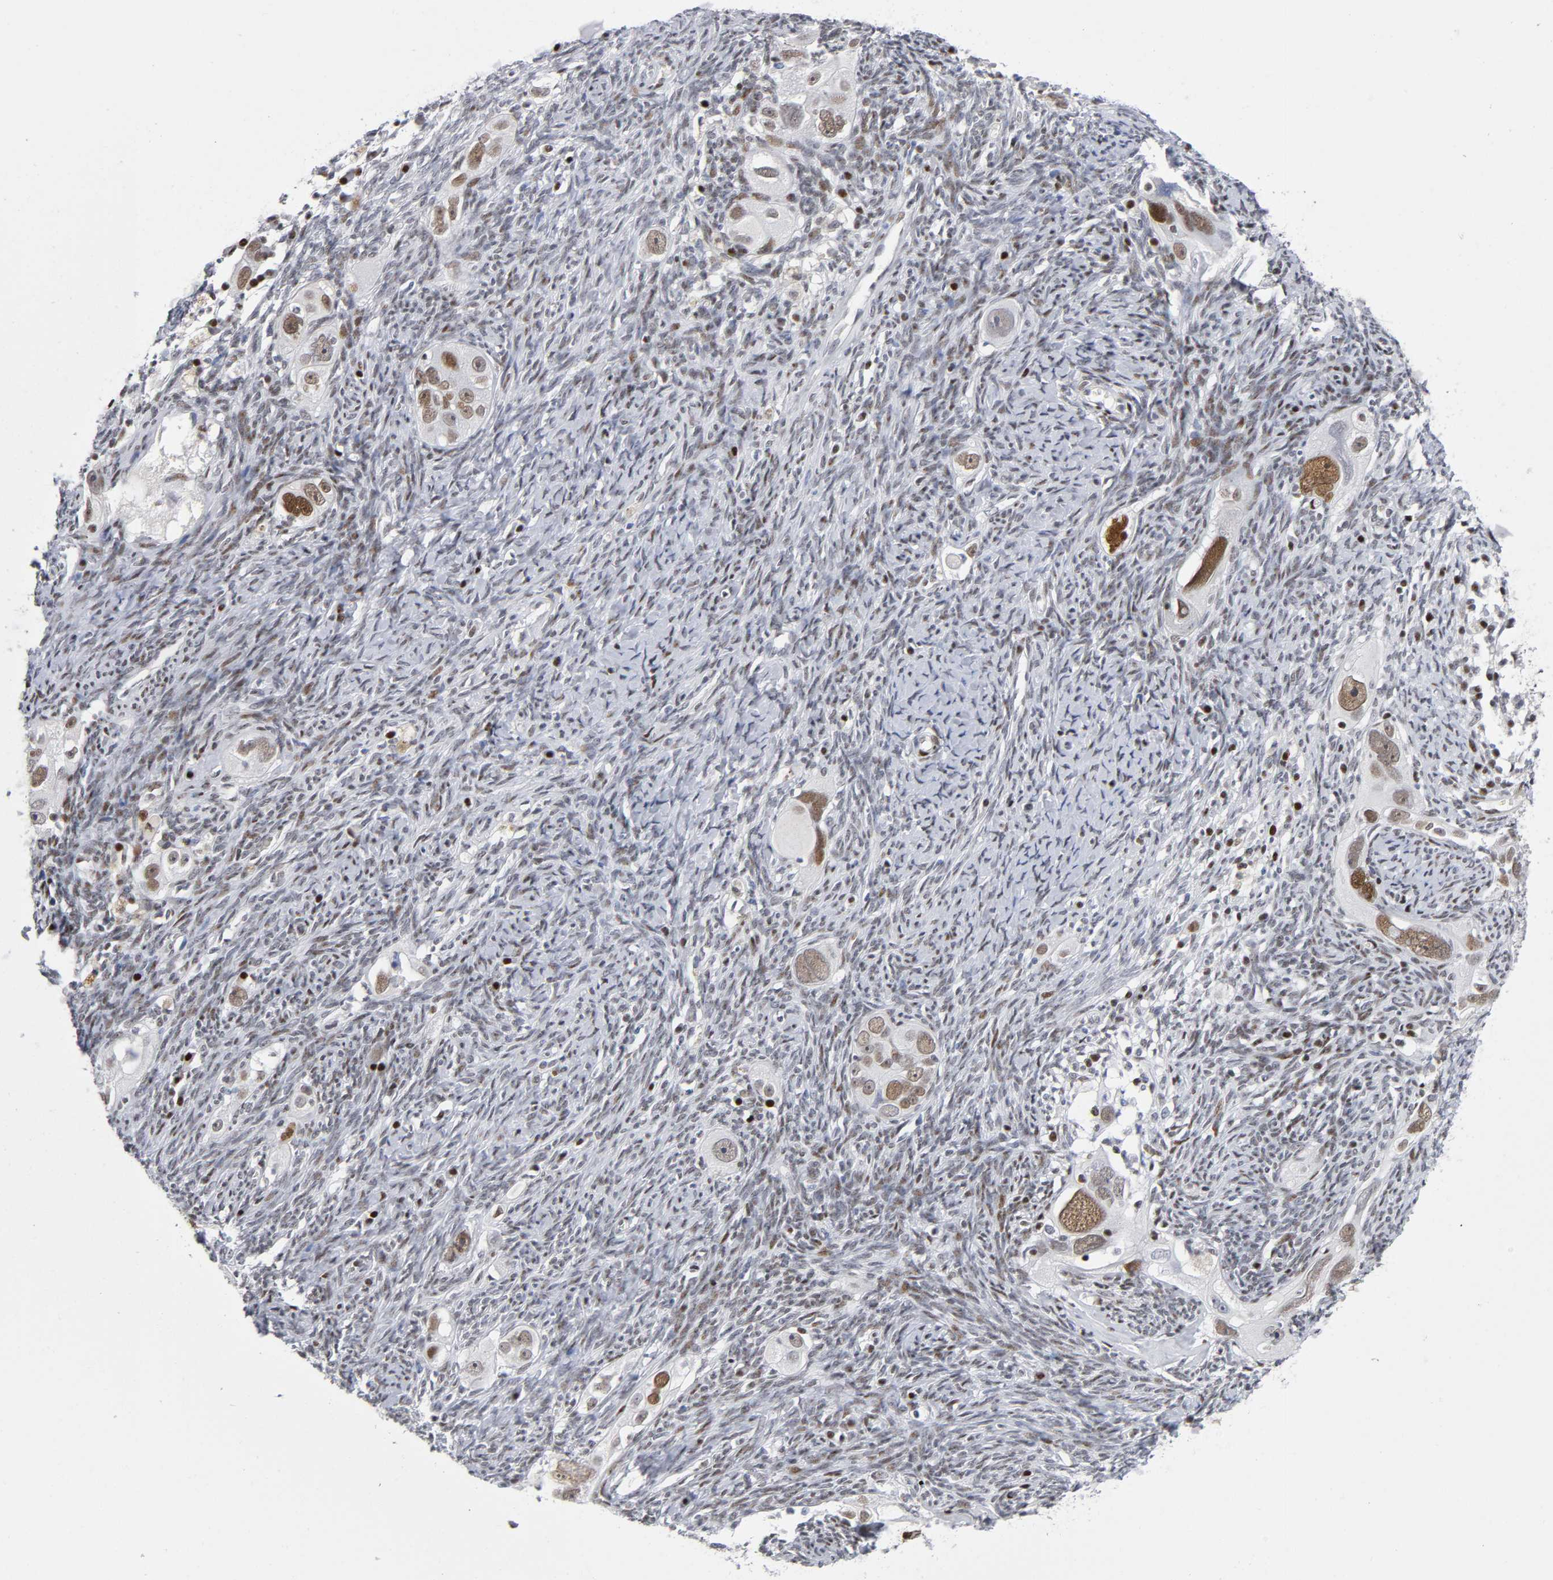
{"staining": {"intensity": "moderate", "quantity": ">75%", "location": "nuclear"}, "tissue": "ovarian cancer", "cell_type": "Tumor cells", "image_type": "cancer", "snomed": [{"axis": "morphology", "description": "Normal tissue, NOS"}, {"axis": "morphology", "description": "Cystadenocarcinoma, serous, NOS"}, {"axis": "topography", "description": "Ovary"}], "caption": "About >75% of tumor cells in ovarian cancer reveal moderate nuclear protein staining as visualized by brown immunohistochemical staining.", "gene": "SP3", "patient": {"sex": "female", "age": 62}}